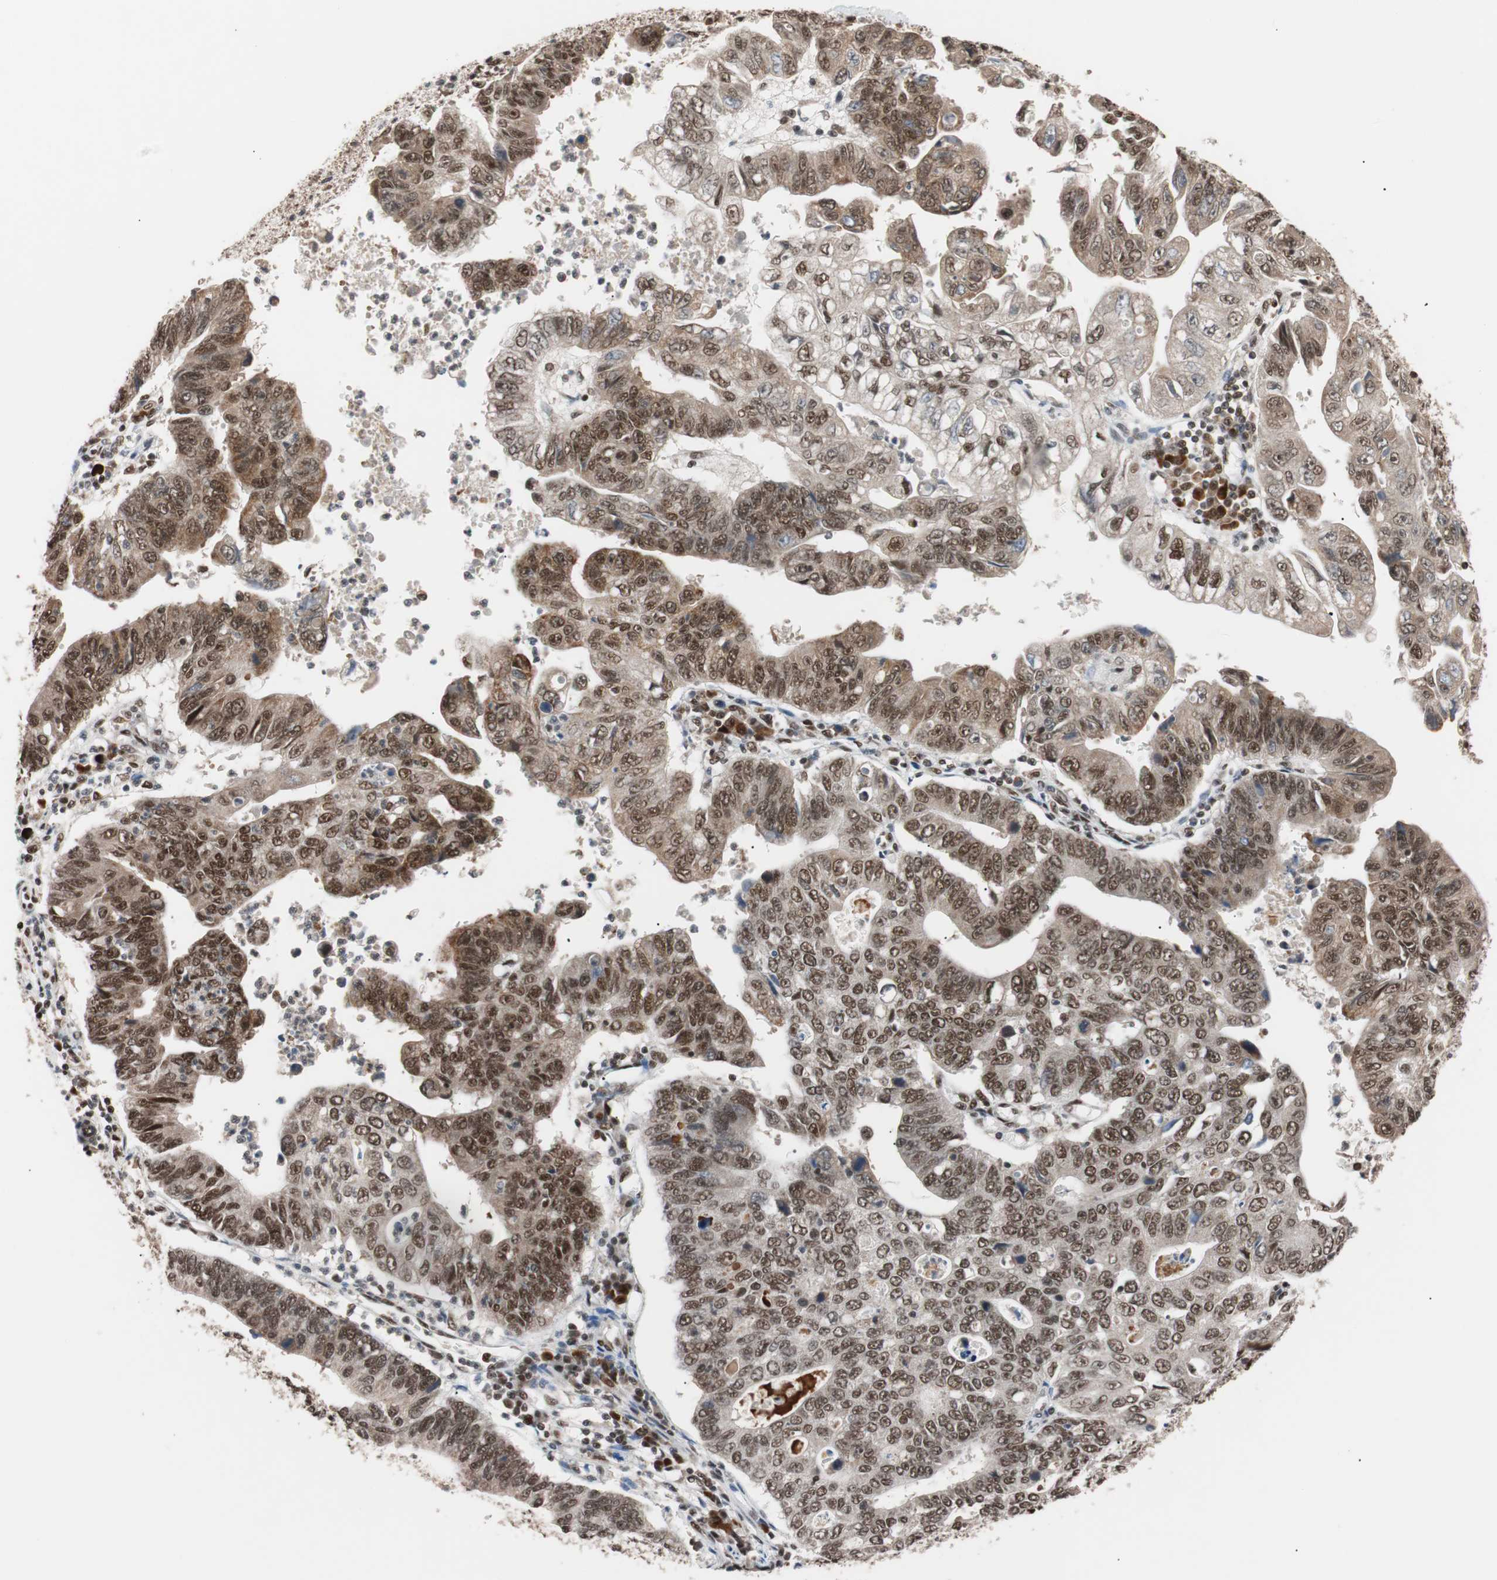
{"staining": {"intensity": "strong", "quantity": ">75%", "location": "cytoplasmic/membranous,nuclear"}, "tissue": "stomach cancer", "cell_type": "Tumor cells", "image_type": "cancer", "snomed": [{"axis": "morphology", "description": "Adenocarcinoma, NOS"}, {"axis": "topography", "description": "Stomach"}], "caption": "Strong cytoplasmic/membranous and nuclear protein expression is seen in about >75% of tumor cells in stomach cancer.", "gene": "CHAMP1", "patient": {"sex": "male", "age": 59}}